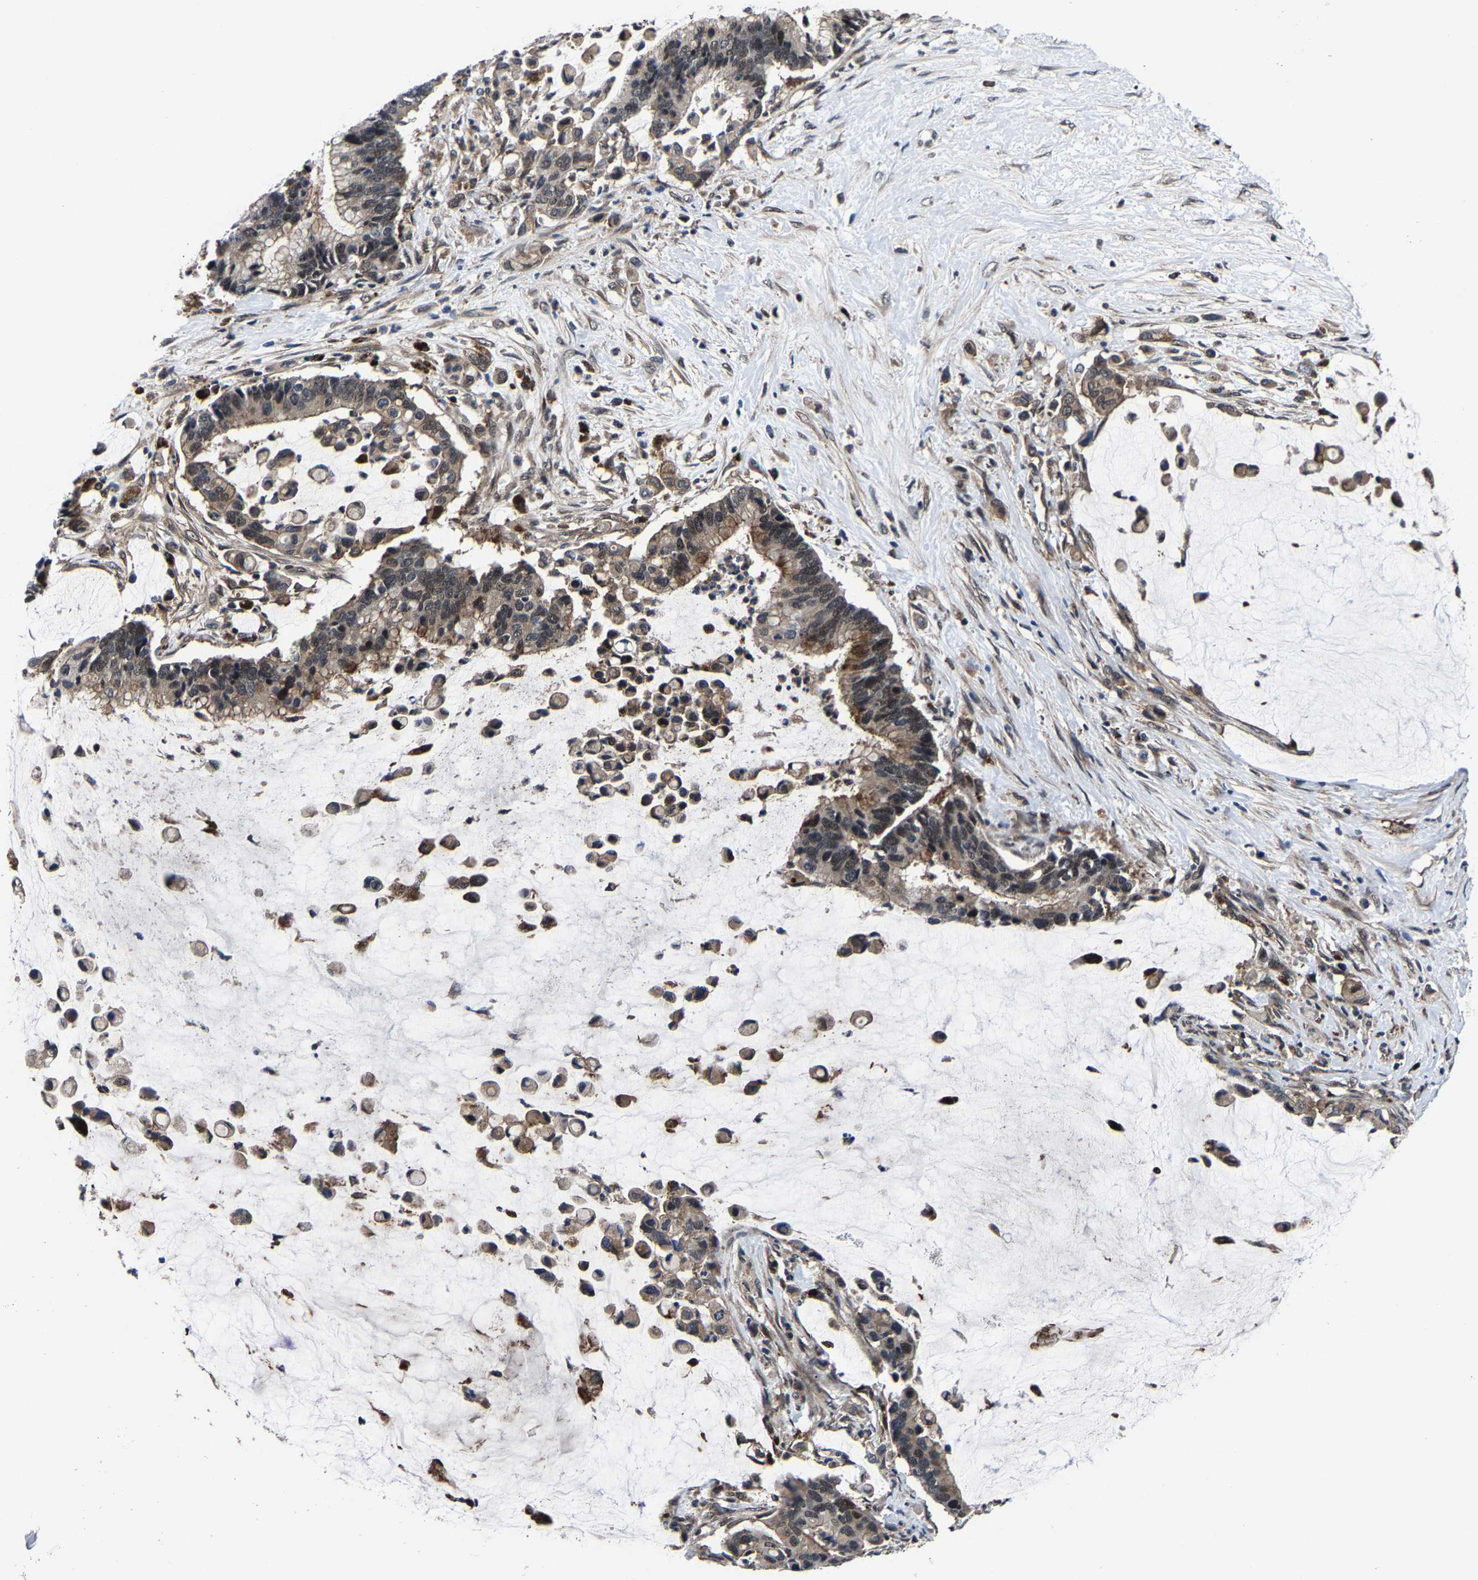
{"staining": {"intensity": "weak", "quantity": "25%-75%", "location": "cytoplasmic/membranous"}, "tissue": "pancreatic cancer", "cell_type": "Tumor cells", "image_type": "cancer", "snomed": [{"axis": "morphology", "description": "Adenocarcinoma, NOS"}, {"axis": "topography", "description": "Pancreas"}], "caption": "High-magnification brightfield microscopy of pancreatic adenocarcinoma stained with DAB (3,3'-diaminobenzidine) (brown) and counterstained with hematoxylin (blue). tumor cells exhibit weak cytoplasmic/membranous expression is present in approximately25%-75% of cells.", "gene": "ZCCHC7", "patient": {"sex": "male", "age": 41}}